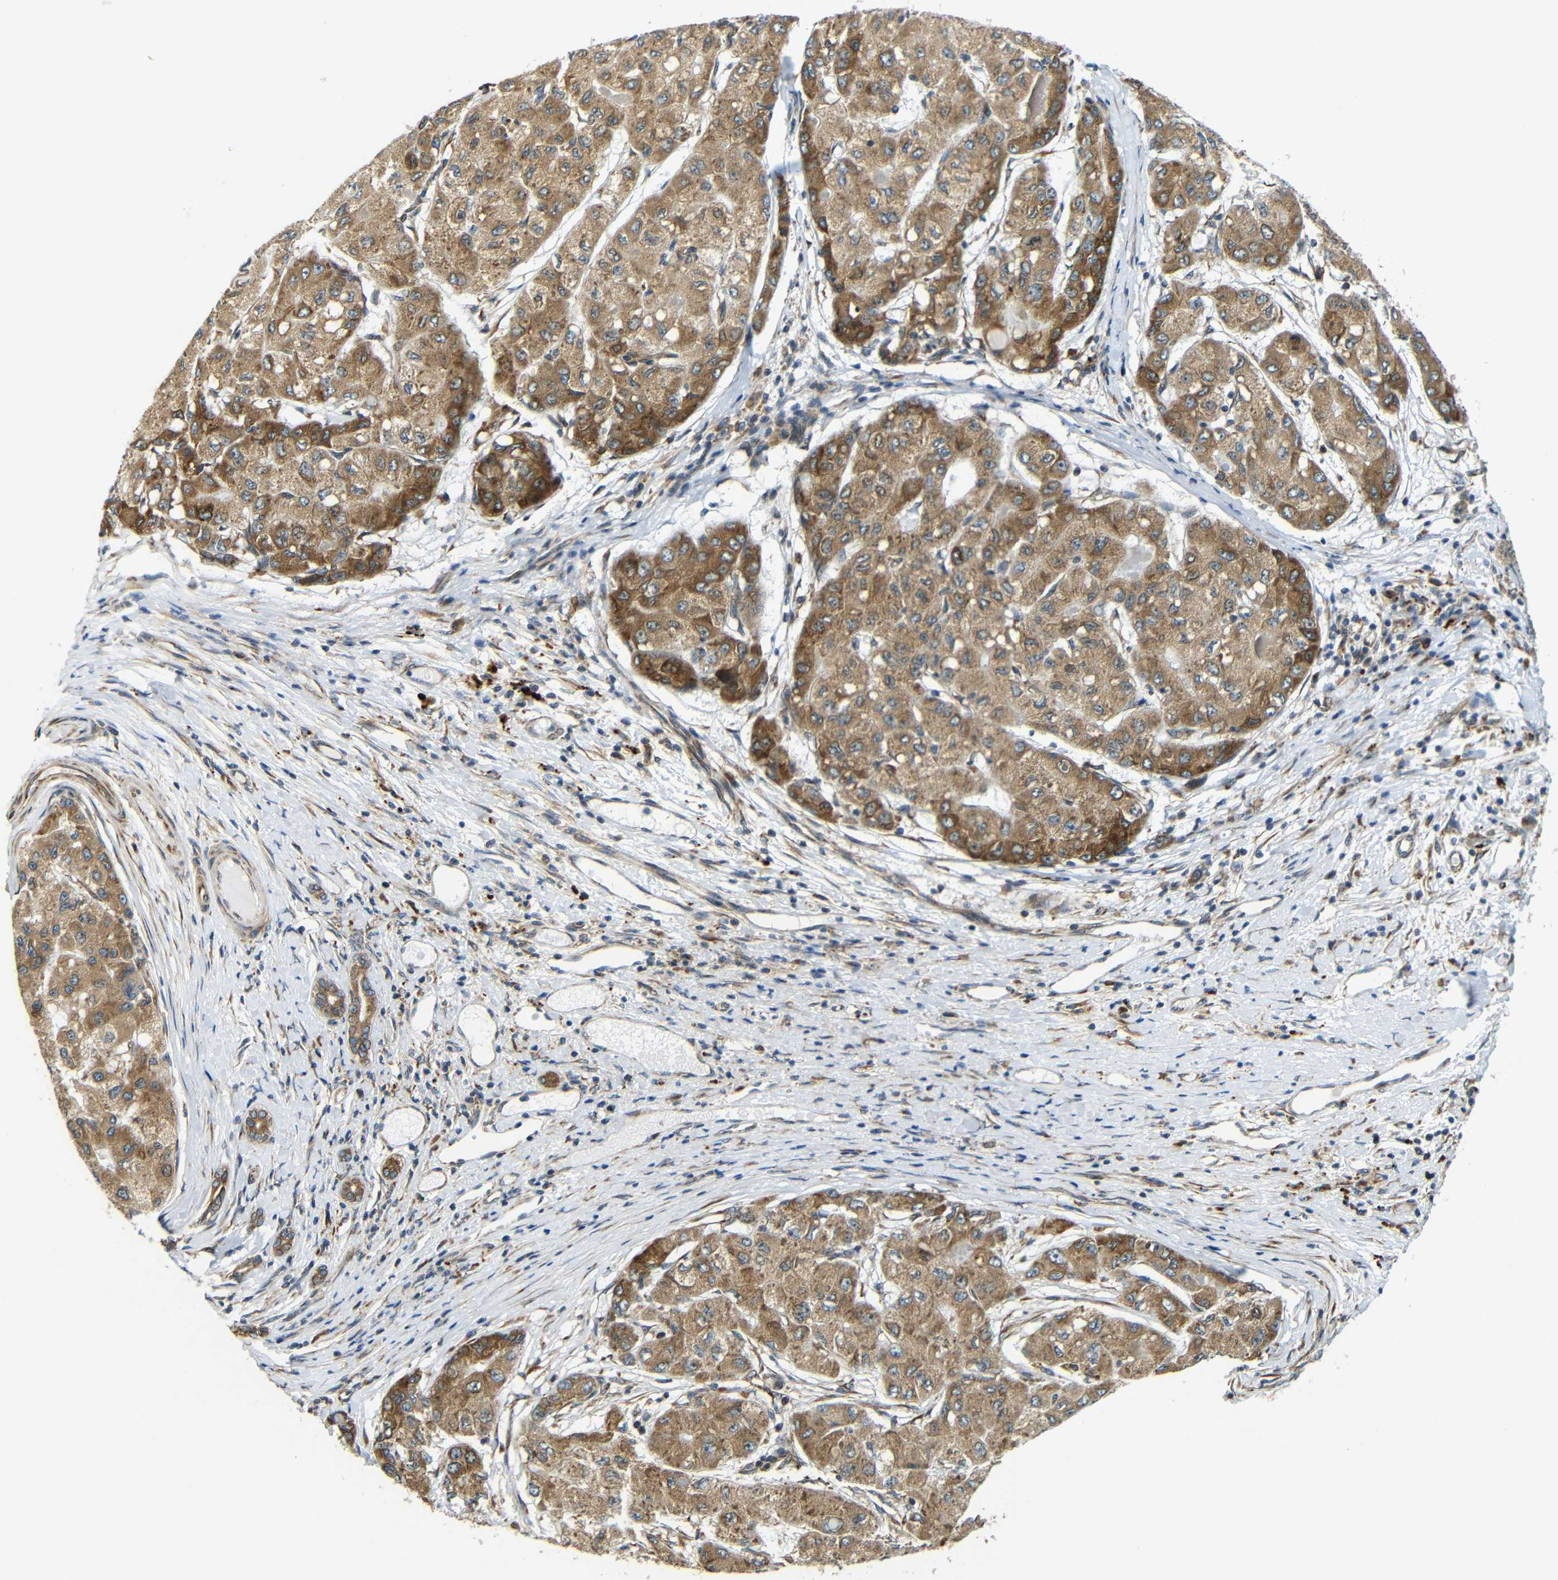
{"staining": {"intensity": "moderate", "quantity": ">75%", "location": "cytoplasmic/membranous"}, "tissue": "liver cancer", "cell_type": "Tumor cells", "image_type": "cancer", "snomed": [{"axis": "morphology", "description": "Carcinoma, Hepatocellular, NOS"}, {"axis": "topography", "description": "Liver"}], "caption": "A brown stain labels moderate cytoplasmic/membranous expression of a protein in human liver cancer tumor cells.", "gene": "VAPB", "patient": {"sex": "male", "age": 80}}